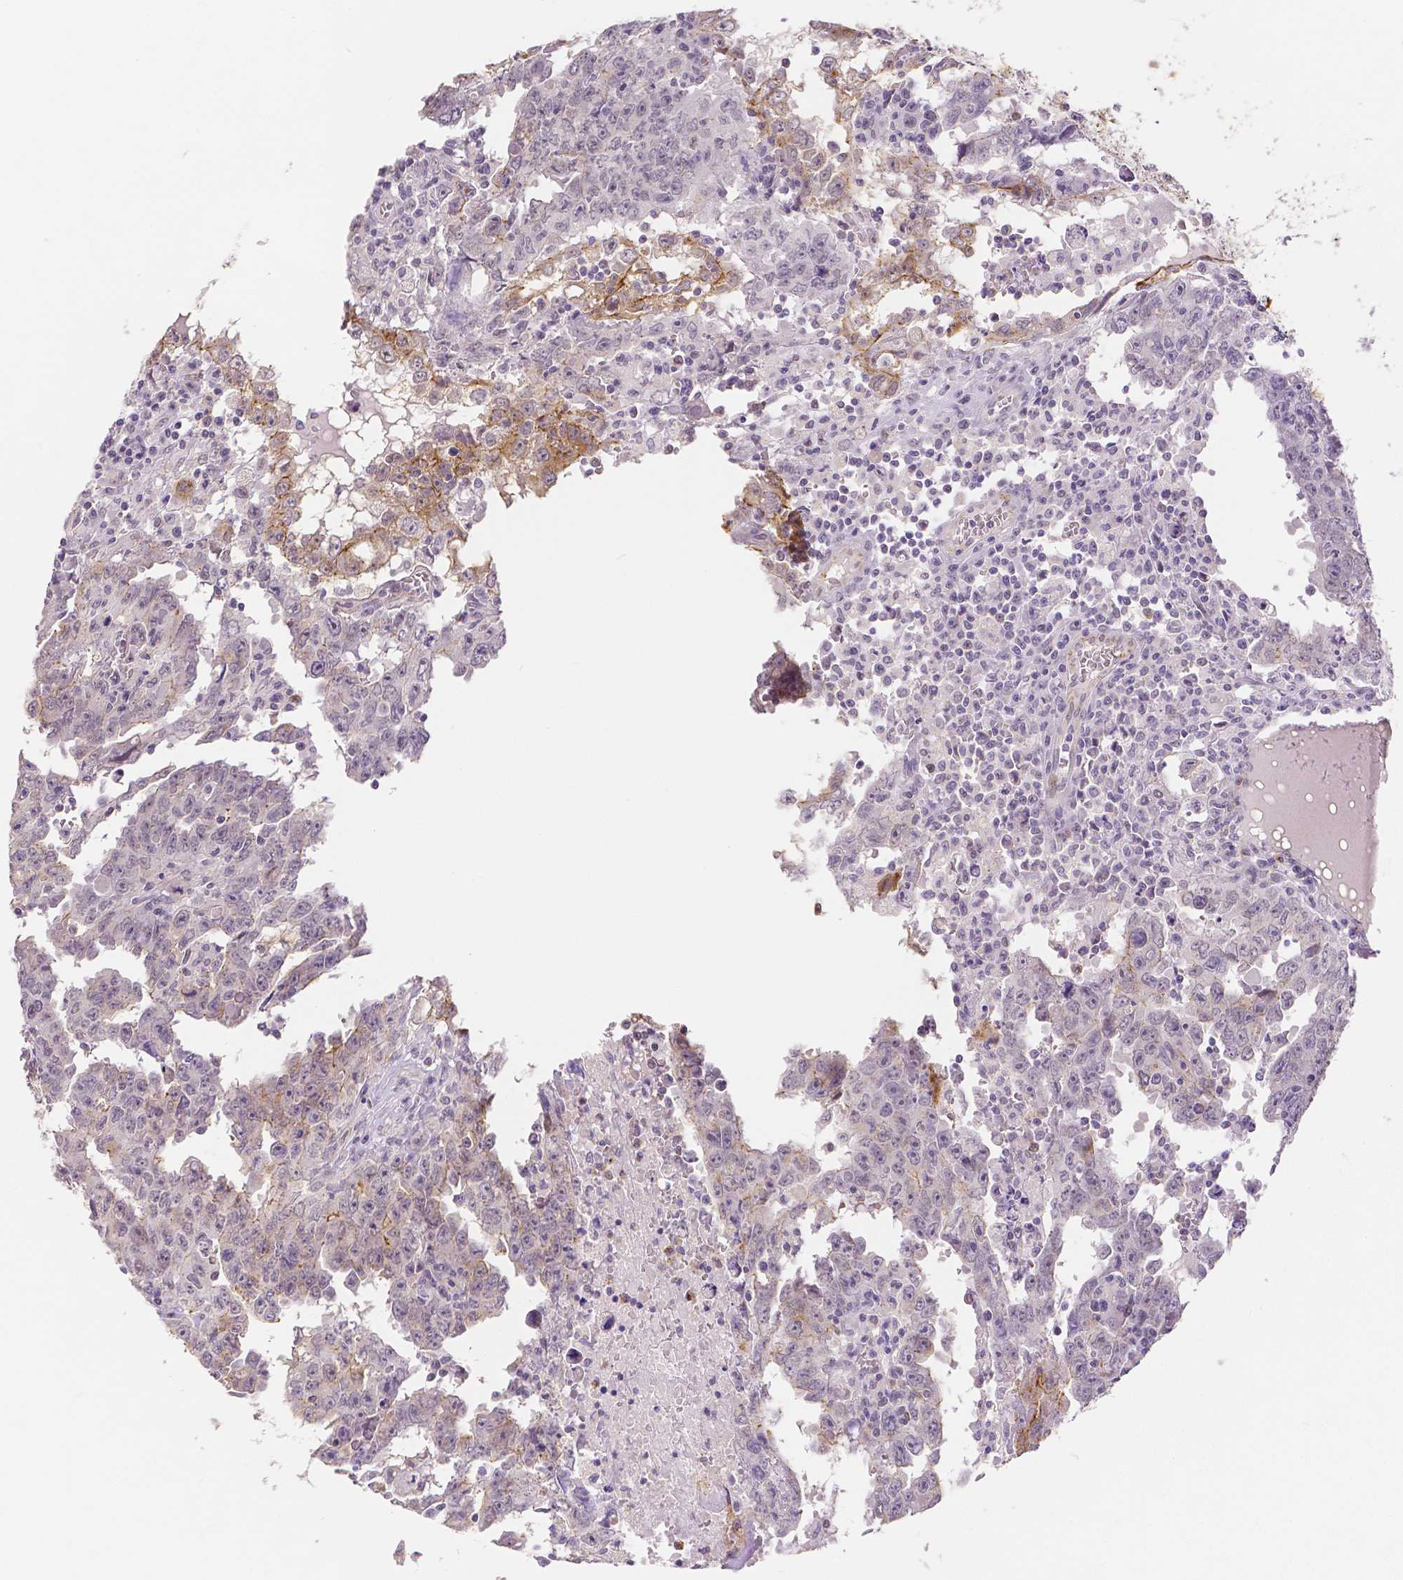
{"staining": {"intensity": "weak", "quantity": "25%-75%", "location": "cytoplasmic/membranous"}, "tissue": "testis cancer", "cell_type": "Tumor cells", "image_type": "cancer", "snomed": [{"axis": "morphology", "description": "Carcinoma, Embryonal, NOS"}, {"axis": "topography", "description": "Testis"}], "caption": "Testis embryonal carcinoma stained with a brown dye shows weak cytoplasmic/membranous positive staining in approximately 25%-75% of tumor cells.", "gene": "OCLN", "patient": {"sex": "male", "age": 22}}